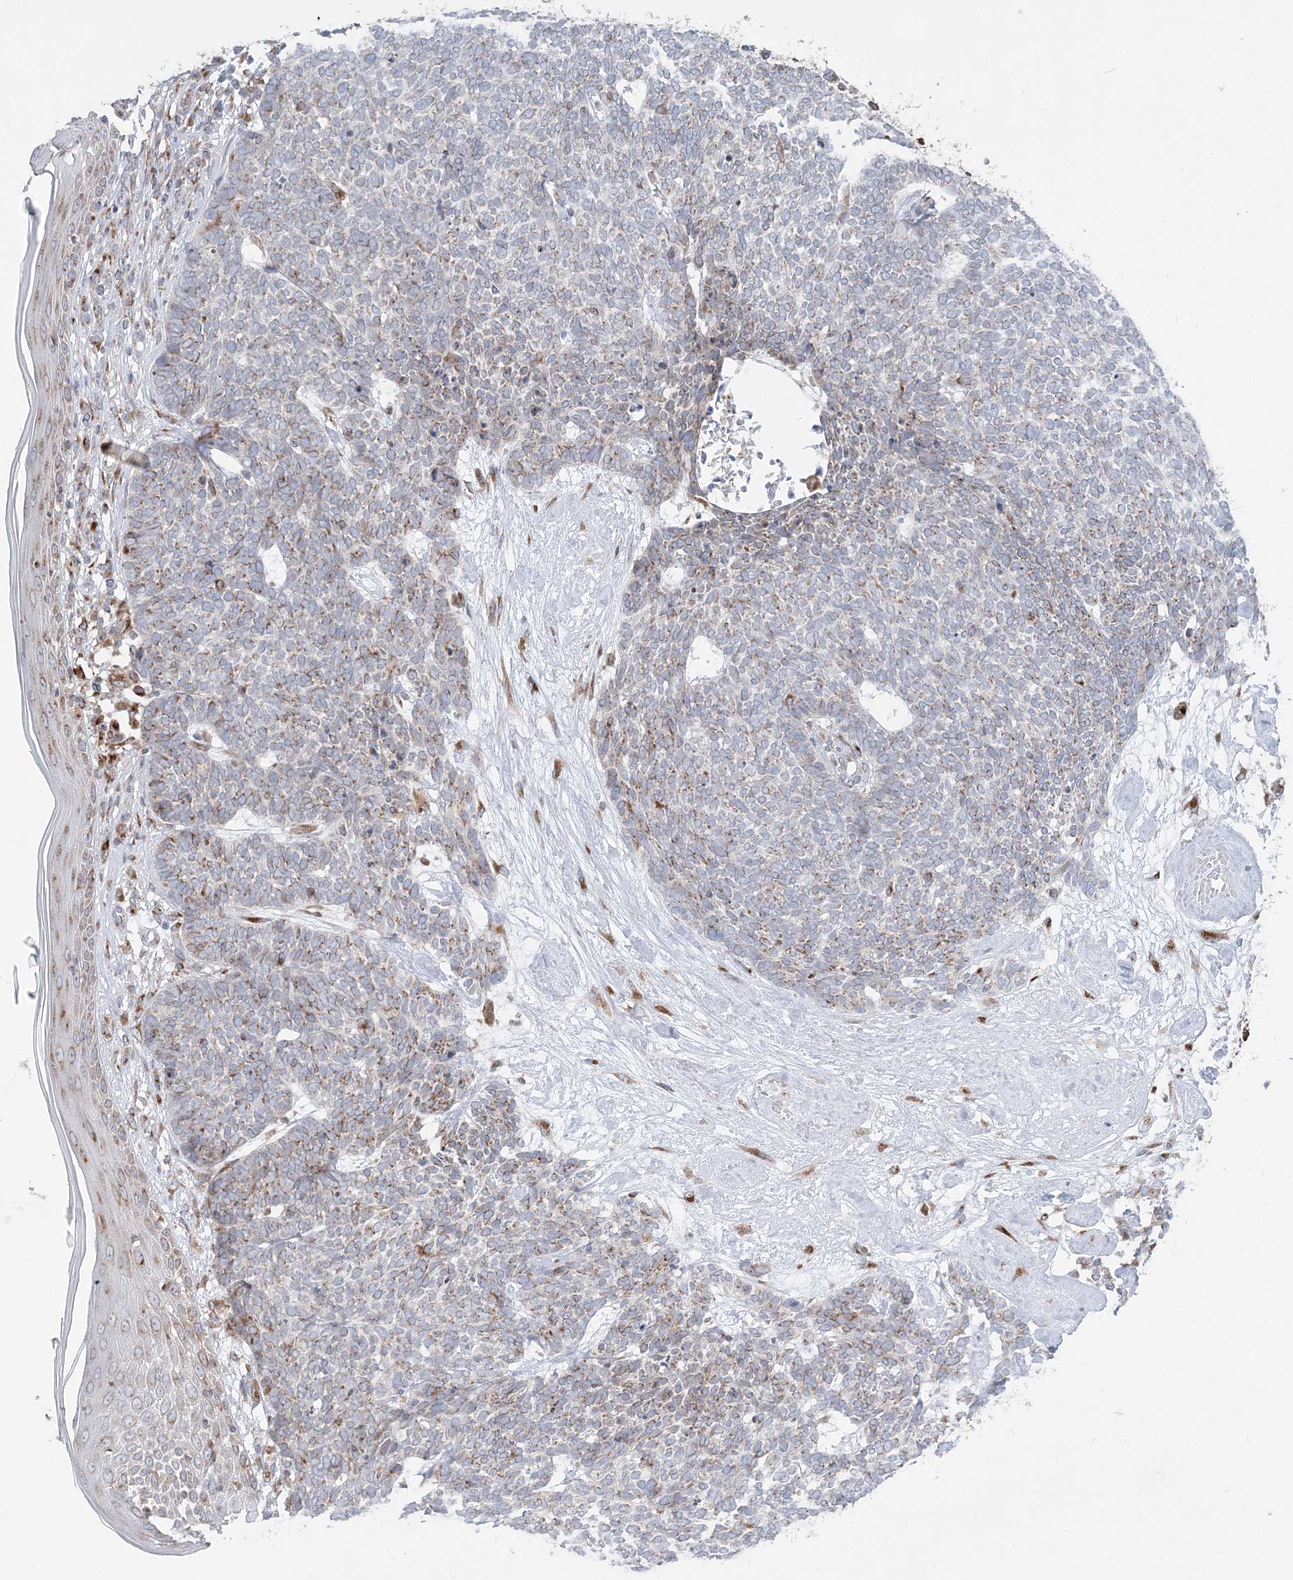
{"staining": {"intensity": "moderate", "quantity": "<25%", "location": "cytoplasmic/membranous"}, "tissue": "skin cancer", "cell_type": "Tumor cells", "image_type": "cancer", "snomed": [{"axis": "morphology", "description": "Basal cell carcinoma"}, {"axis": "topography", "description": "Skin"}], "caption": "A brown stain labels moderate cytoplasmic/membranous staining of a protein in basal cell carcinoma (skin) tumor cells.", "gene": "TMED10", "patient": {"sex": "female", "age": 84}}